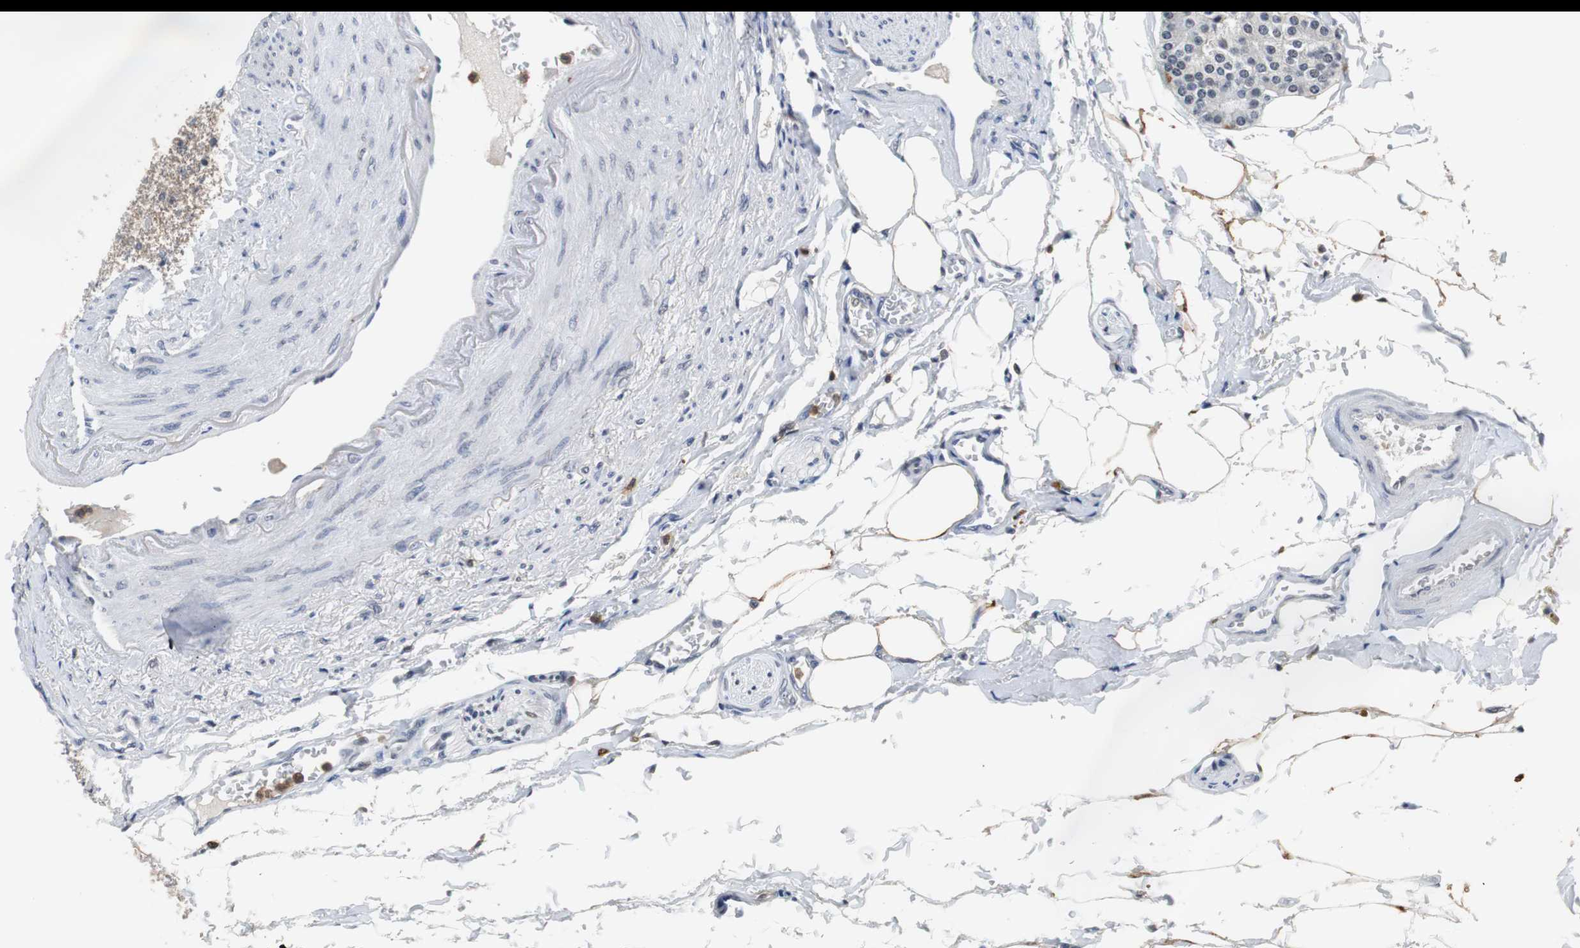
{"staining": {"intensity": "negative", "quantity": "none", "location": "none"}, "tissue": "carcinoid", "cell_type": "Tumor cells", "image_type": "cancer", "snomed": [{"axis": "morphology", "description": "Carcinoid, malignant, NOS"}, {"axis": "topography", "description": "Colon"}], "caption": "Protein analysis of carcinoid demonstrates no significant positivity in tumor cells.", "gene": "SIRT1", "patient": {"sex": "female", "age": 61}}